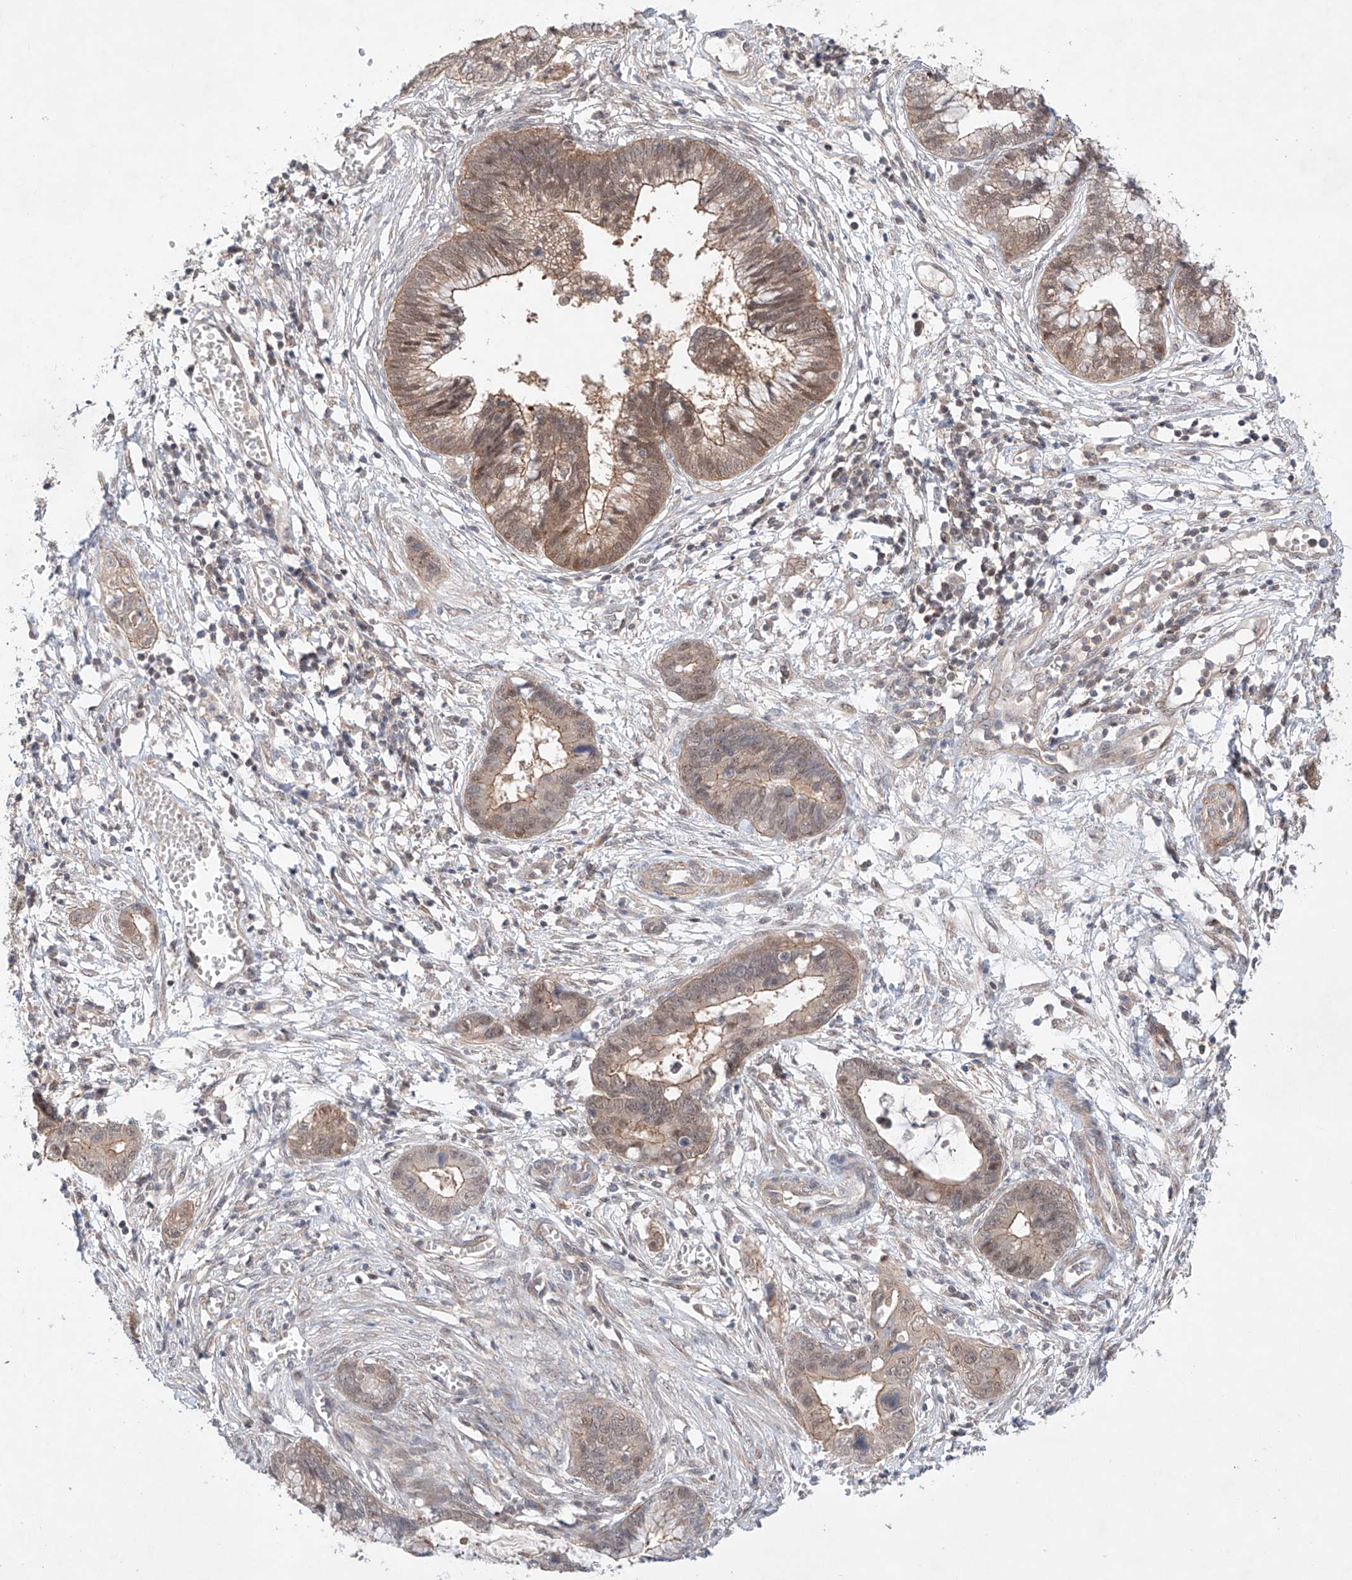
{"staining": {"intensity": "weak", "quantity": ">75%", "location": "cytoplasmic/membranous"}, "tissue": "cervical cancer", "cell_type": "Tumor cells", "image_type": "cancer", "snomed": [{"axis": "morphology", "description": "Adenocarcinoma, NOS"}, {"axis": "topography", "description": "Cervix"}], "caption": "Immunohistochemistry (DAB (3,3'-diaminobenzidine)) staining of adenocarcinoma (cervical) displays weak cytoplasmic/membranous protein expression in about >75% of tumor cells. The staining was performed using DAB (3,3'-diaminobenzidine) to visualize the protein expression in brown, while the nuclei were stained in blue with hematoxylin (Magnification: 20x).", "gene": "TSR2", "patient": {"sex": "female", "age": 44}}